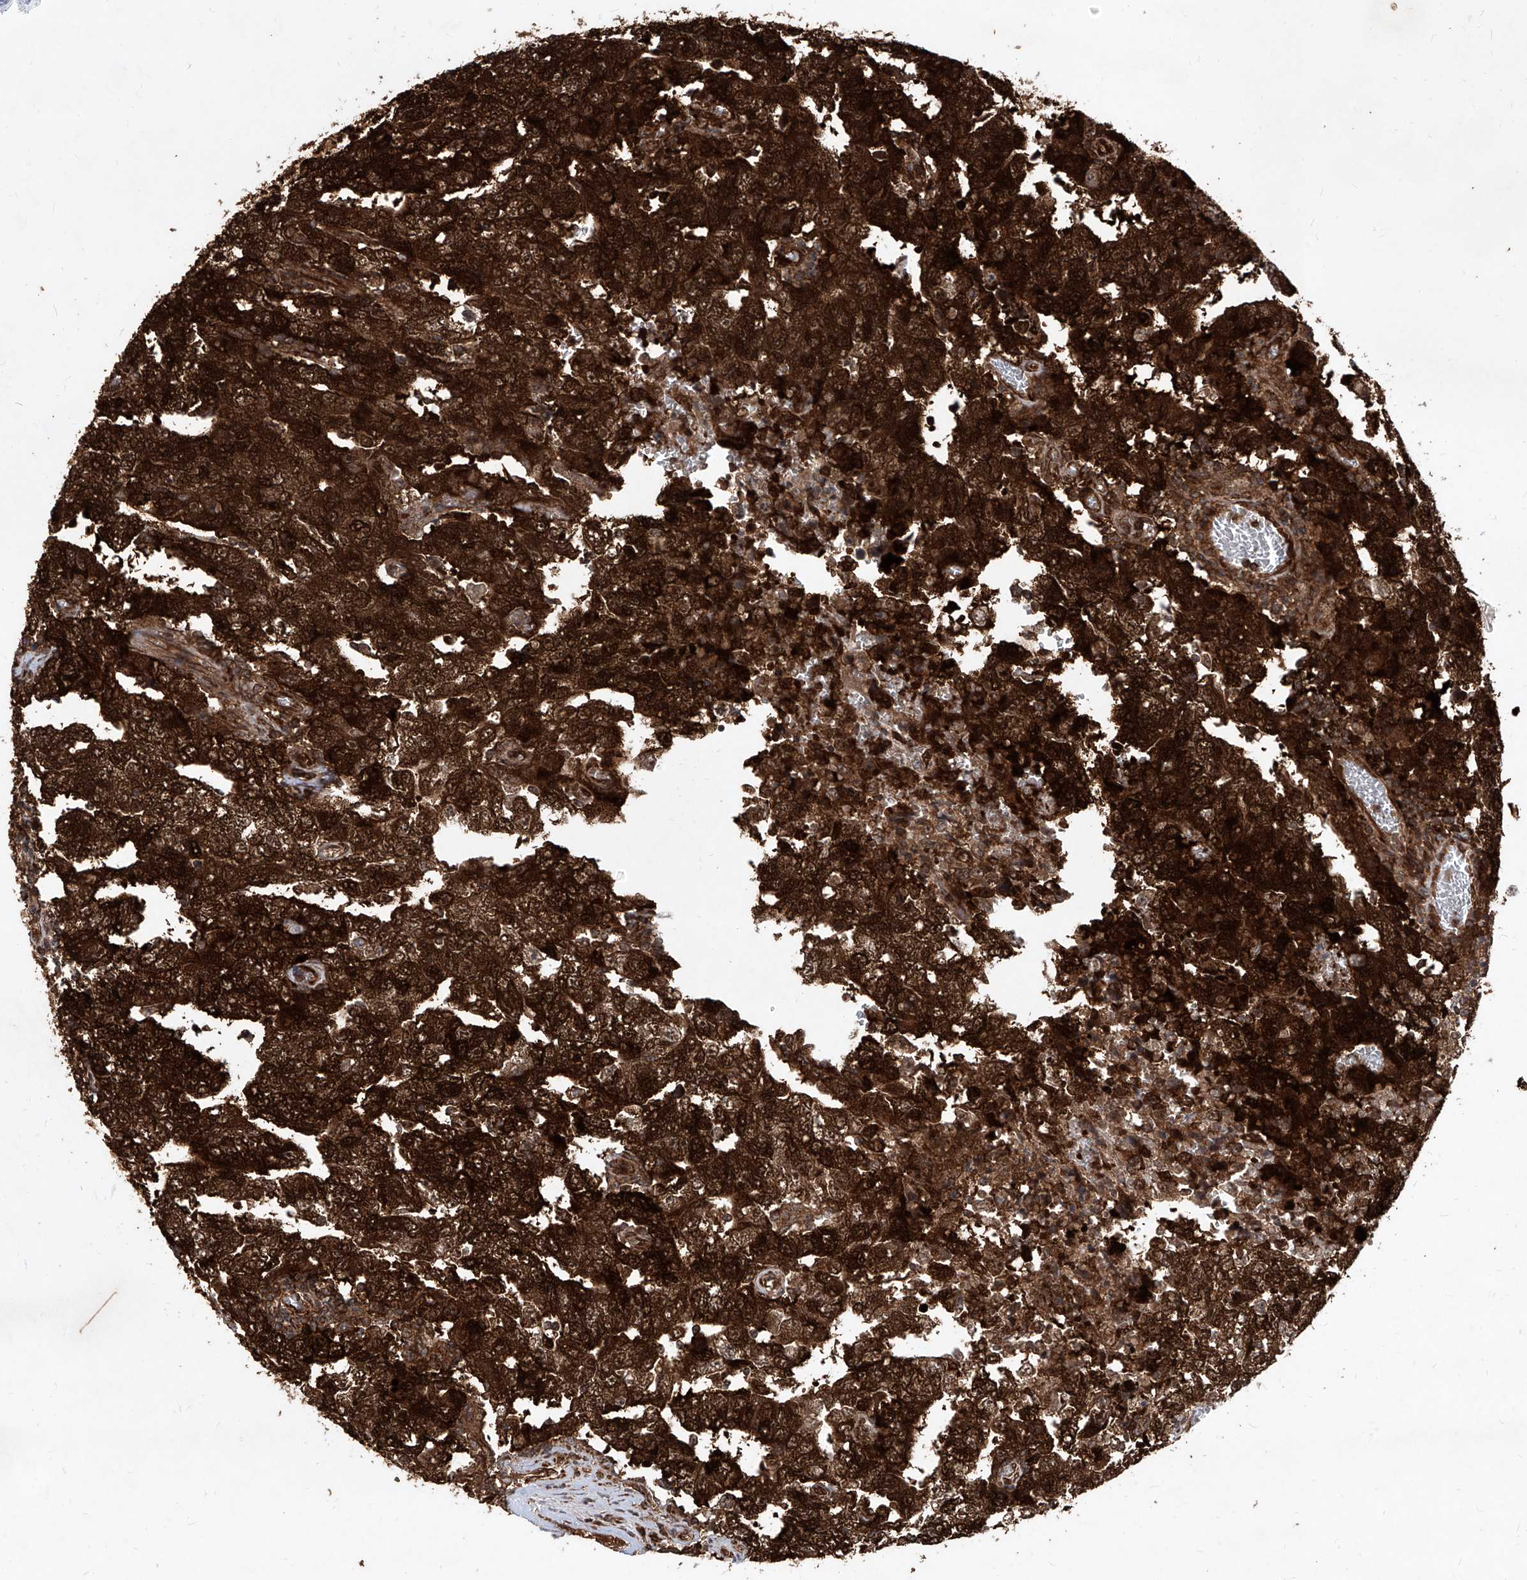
{"staining": {"intensity": "strong", "quantity": ">75%", "location": "cytoplasmic/membranous,nuclear"}, "tissue": "testis cancer", "cell_type": "Tumor cells", "image_type": "cancer", "snomed": [{"axis": "morphology", "description": "Carcinoma, Embryonal, NOS"}, {"axis": "topography", "description": "Testis"}], "caption": "Protein expression analysis of human testis embryonal carcinoma reveals strong cytoplasmic/membranous and nuclear staining in approximately >75% of tumor cells.", "gene": "MAGED2", "patient": {"sex": "male", "age": 26}}